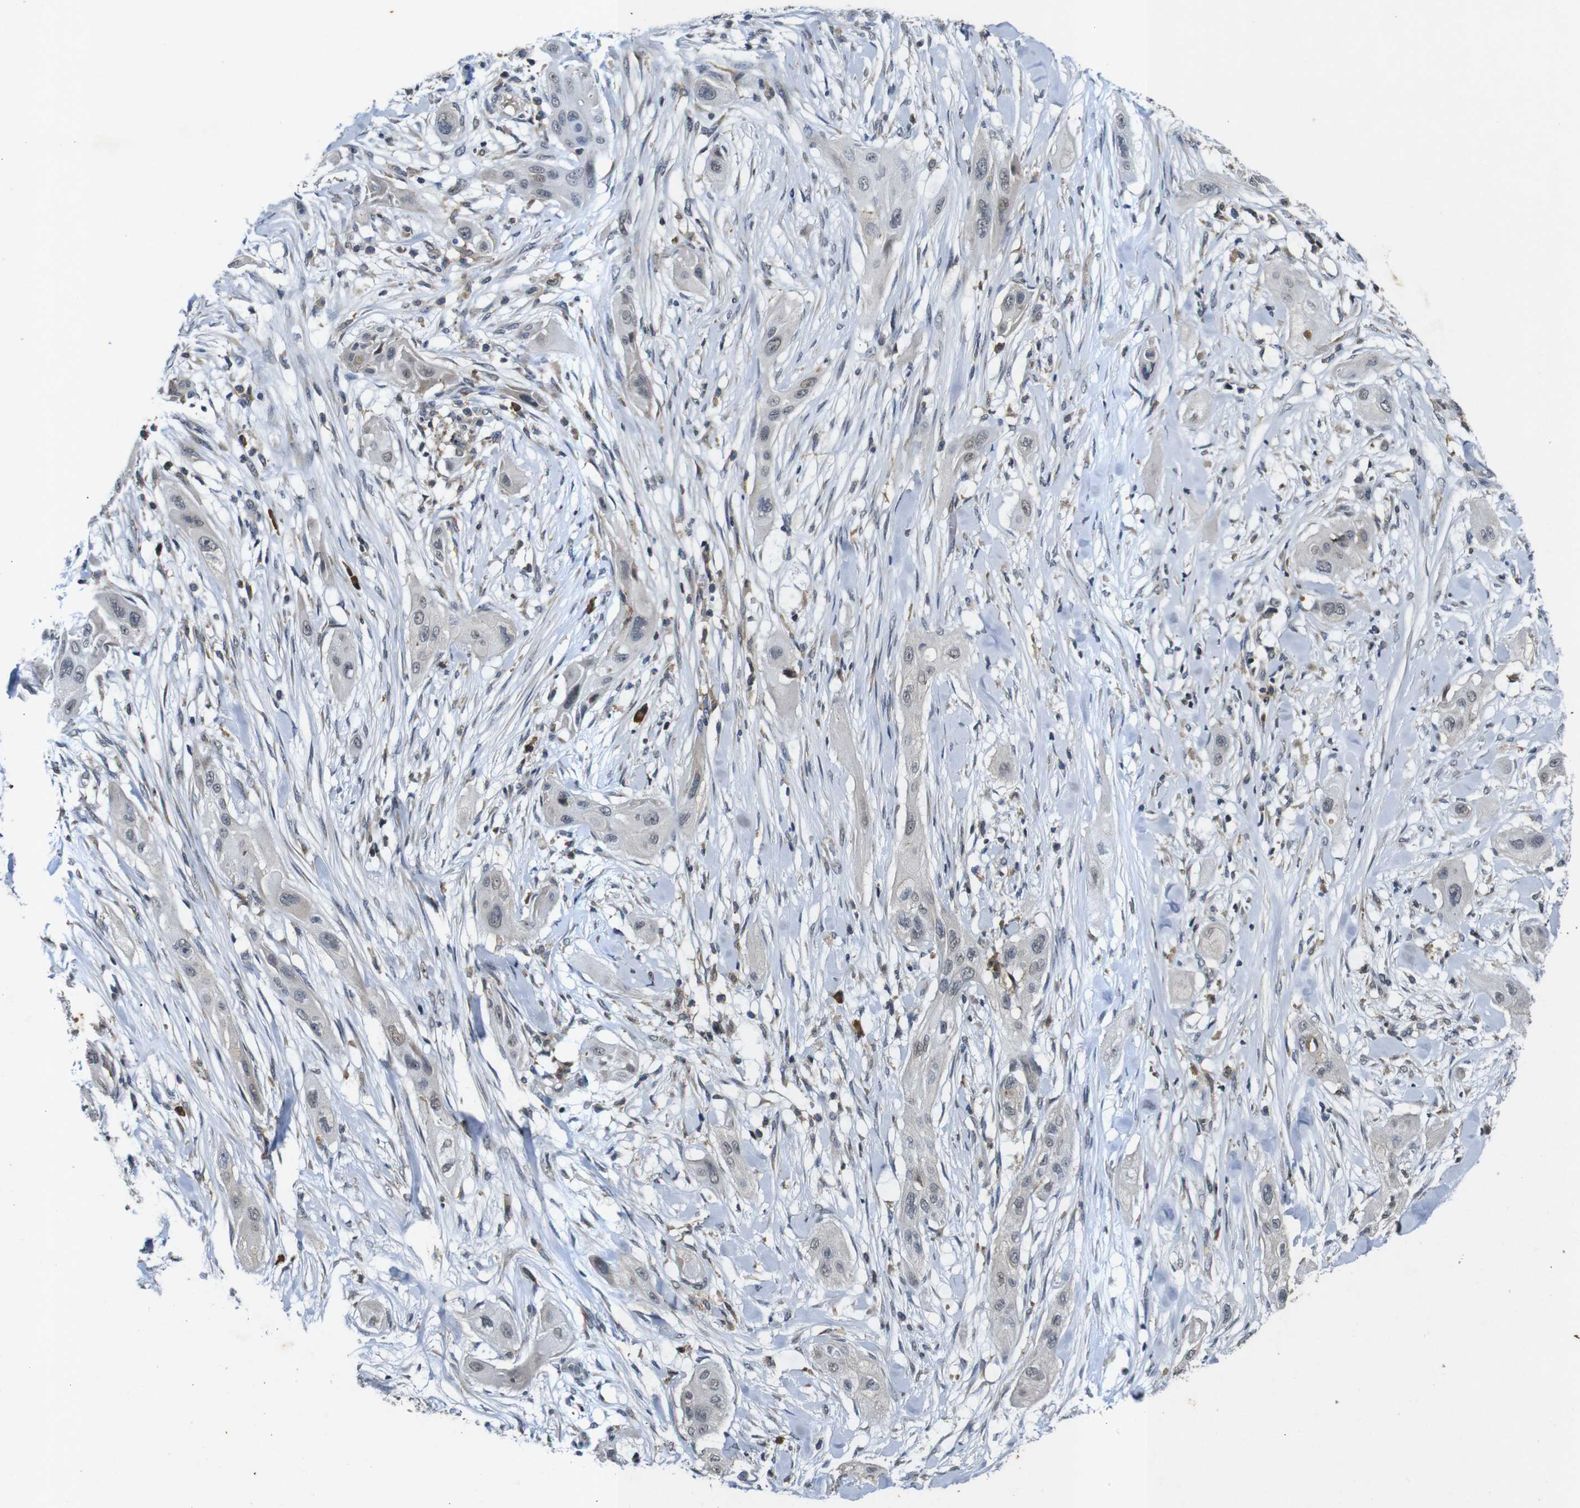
{"staining": {"intensity": "weak", "quantity": "<25%", "location": "cytoplasmic/membranous"}, "tissue": "lung cancer", "cell_type": "Tumor cells", "image_type": "cancer", "snomed": [{"axis": "morphology", "description": "Squamous cell carcinoma, NOS"}, {"axis": "topography", "description": "Lung"}], "caption": "Immunohistochemistry histopathology image of neoplastic tissue: human lung squamous cell carcinoma stained with DAB displays no significant protein staining in tumor cells.", "gene": "MAGI2", "patient": {"sex": "female", "age": 47}}